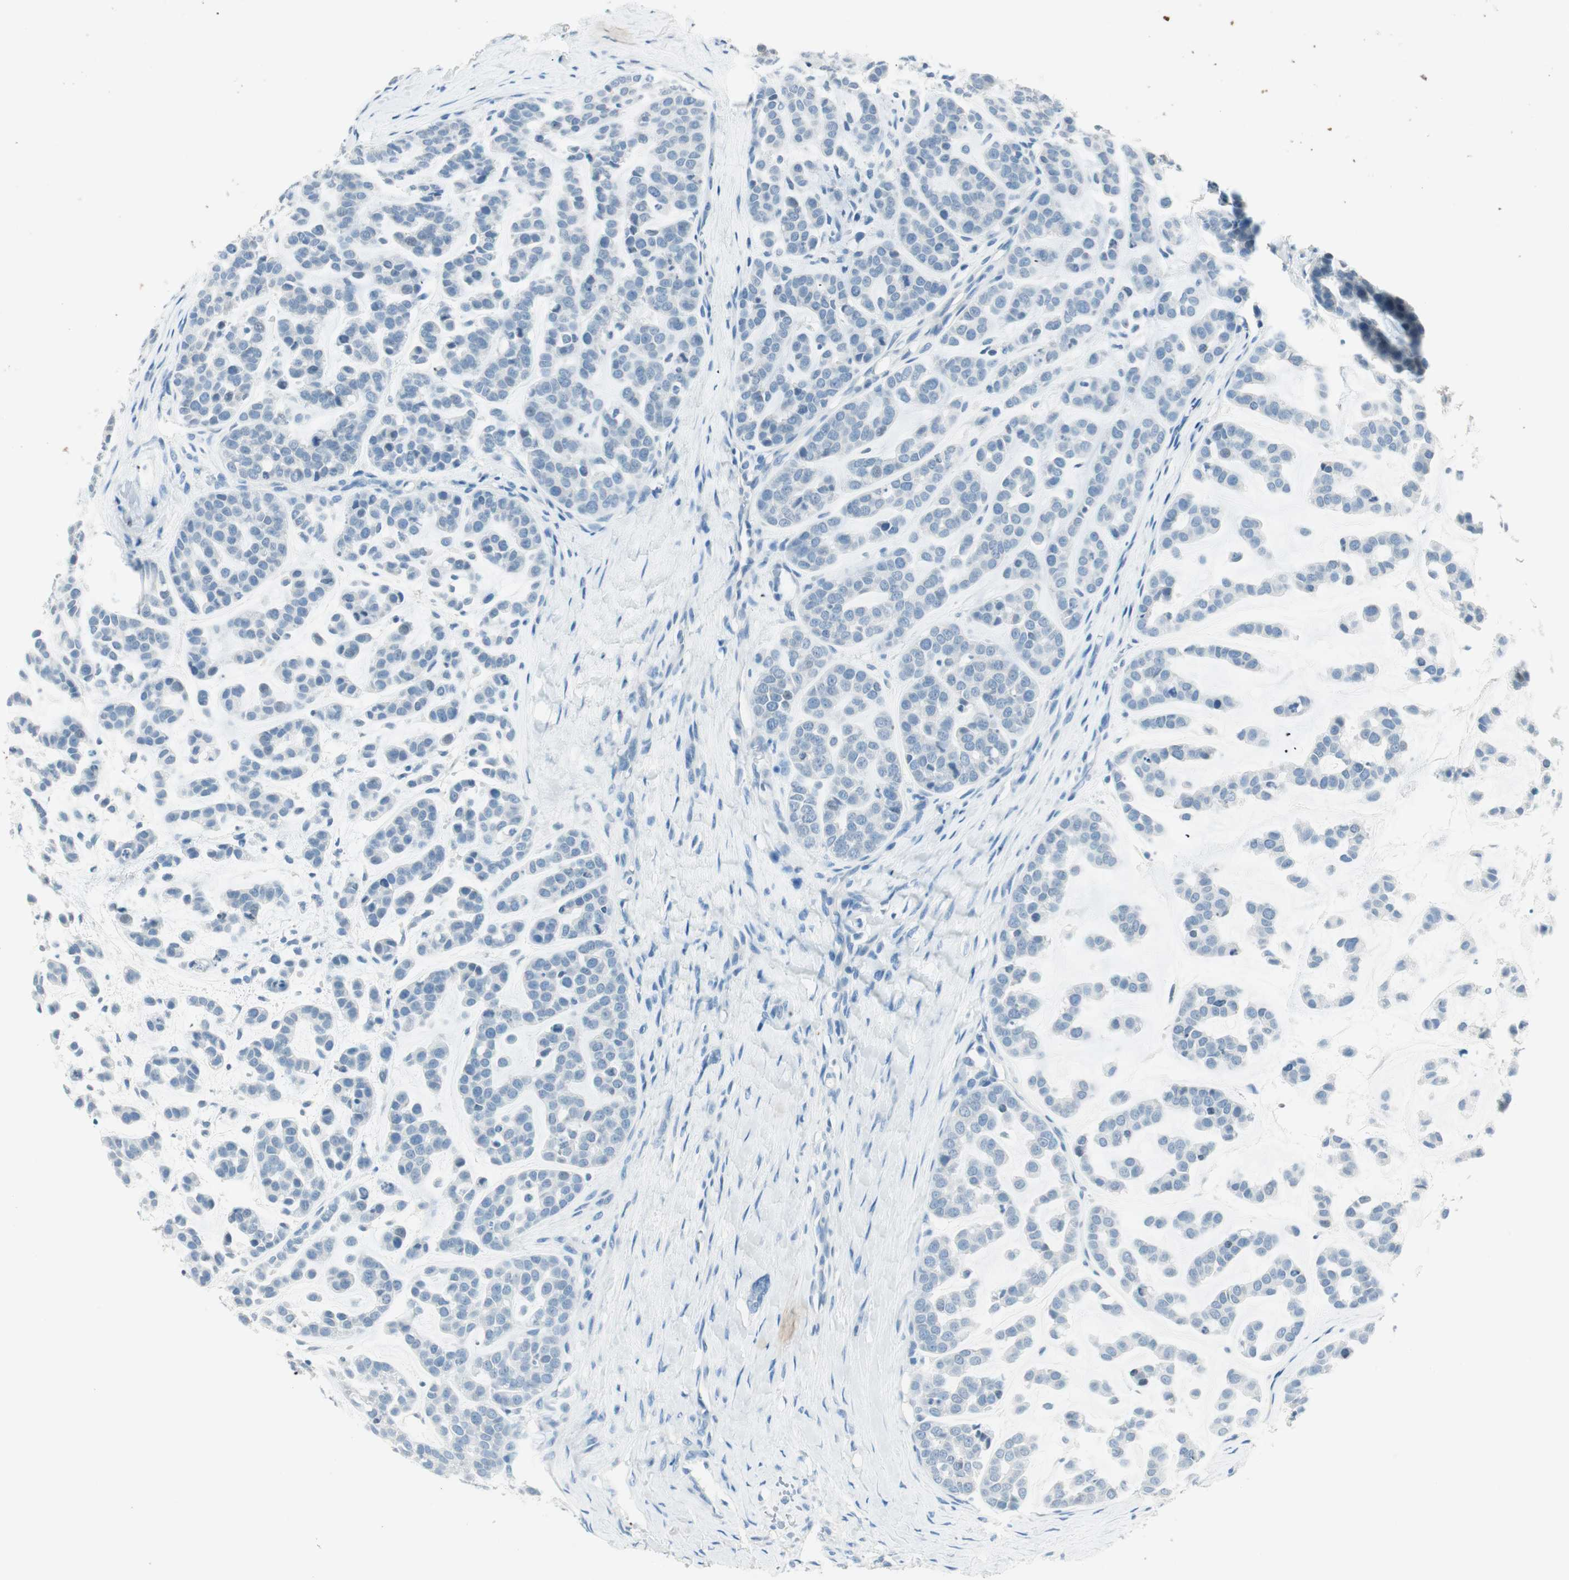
{"staining": {"intensity": "negative", "quantity": "none", "location": "none"}, "tissue": "head and neck cancer", "cell_type": "Tumor cells", "image_type": "cancer", "snomed": [{"axis": "morphology", "description": "Adenocarcinoma, NOS"}, {"axis": "morphology", "description": "Adenoma, NOS"}, {"axis": "topography", "description": "Head-Neck"}], "caption": "The micrograph shows no staining of tumor cells in head and neck cancer (adenocarcinoma).", "gene": "GNAO1", "patient": {"sex": "female", "age": 55}}